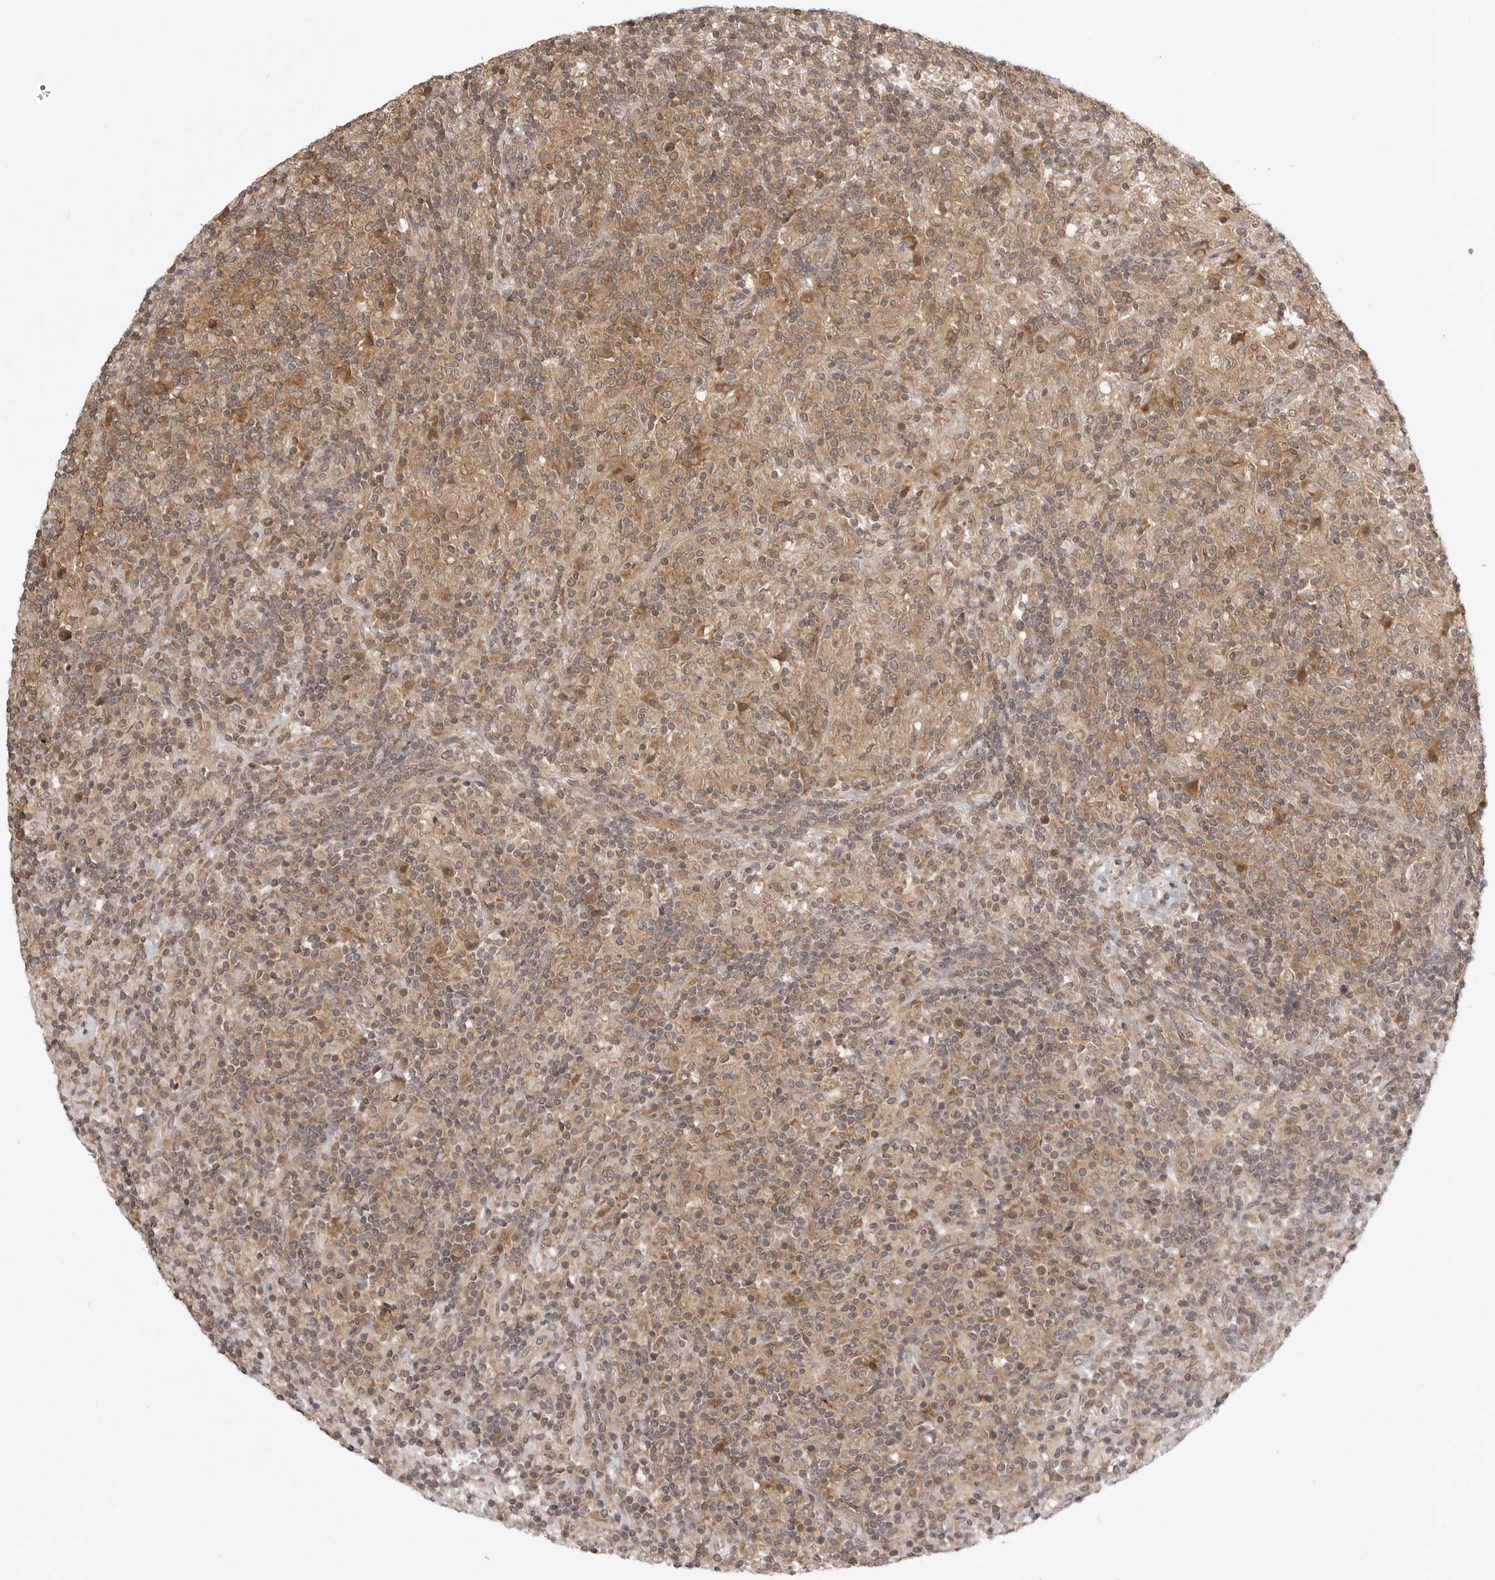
{"staining": {"intensity": "weak", "quantity": ">75%", "location": "cytoplasmic/membranous"}, "tissue": "lymphoma", "cell_type": "Tumor cells", "image_type": "cancer", "snomed": [{"axis": "morphology", "description": "Hodgkin's disease, NOS"}, {"axis": "topography", "description": "Lymph node"}], "caption": "IHC histopathology image of neoplastic tissue: lymphoma stained using IHC demonstrates low levels of weak protein expression localized specifically in the cytoplasmic/membranous of tumor cells, appearing as a cytoplasmic/membranous brown color.", "gene": "PRRC2A", "patient": {"sex": "male", "age": 70}}